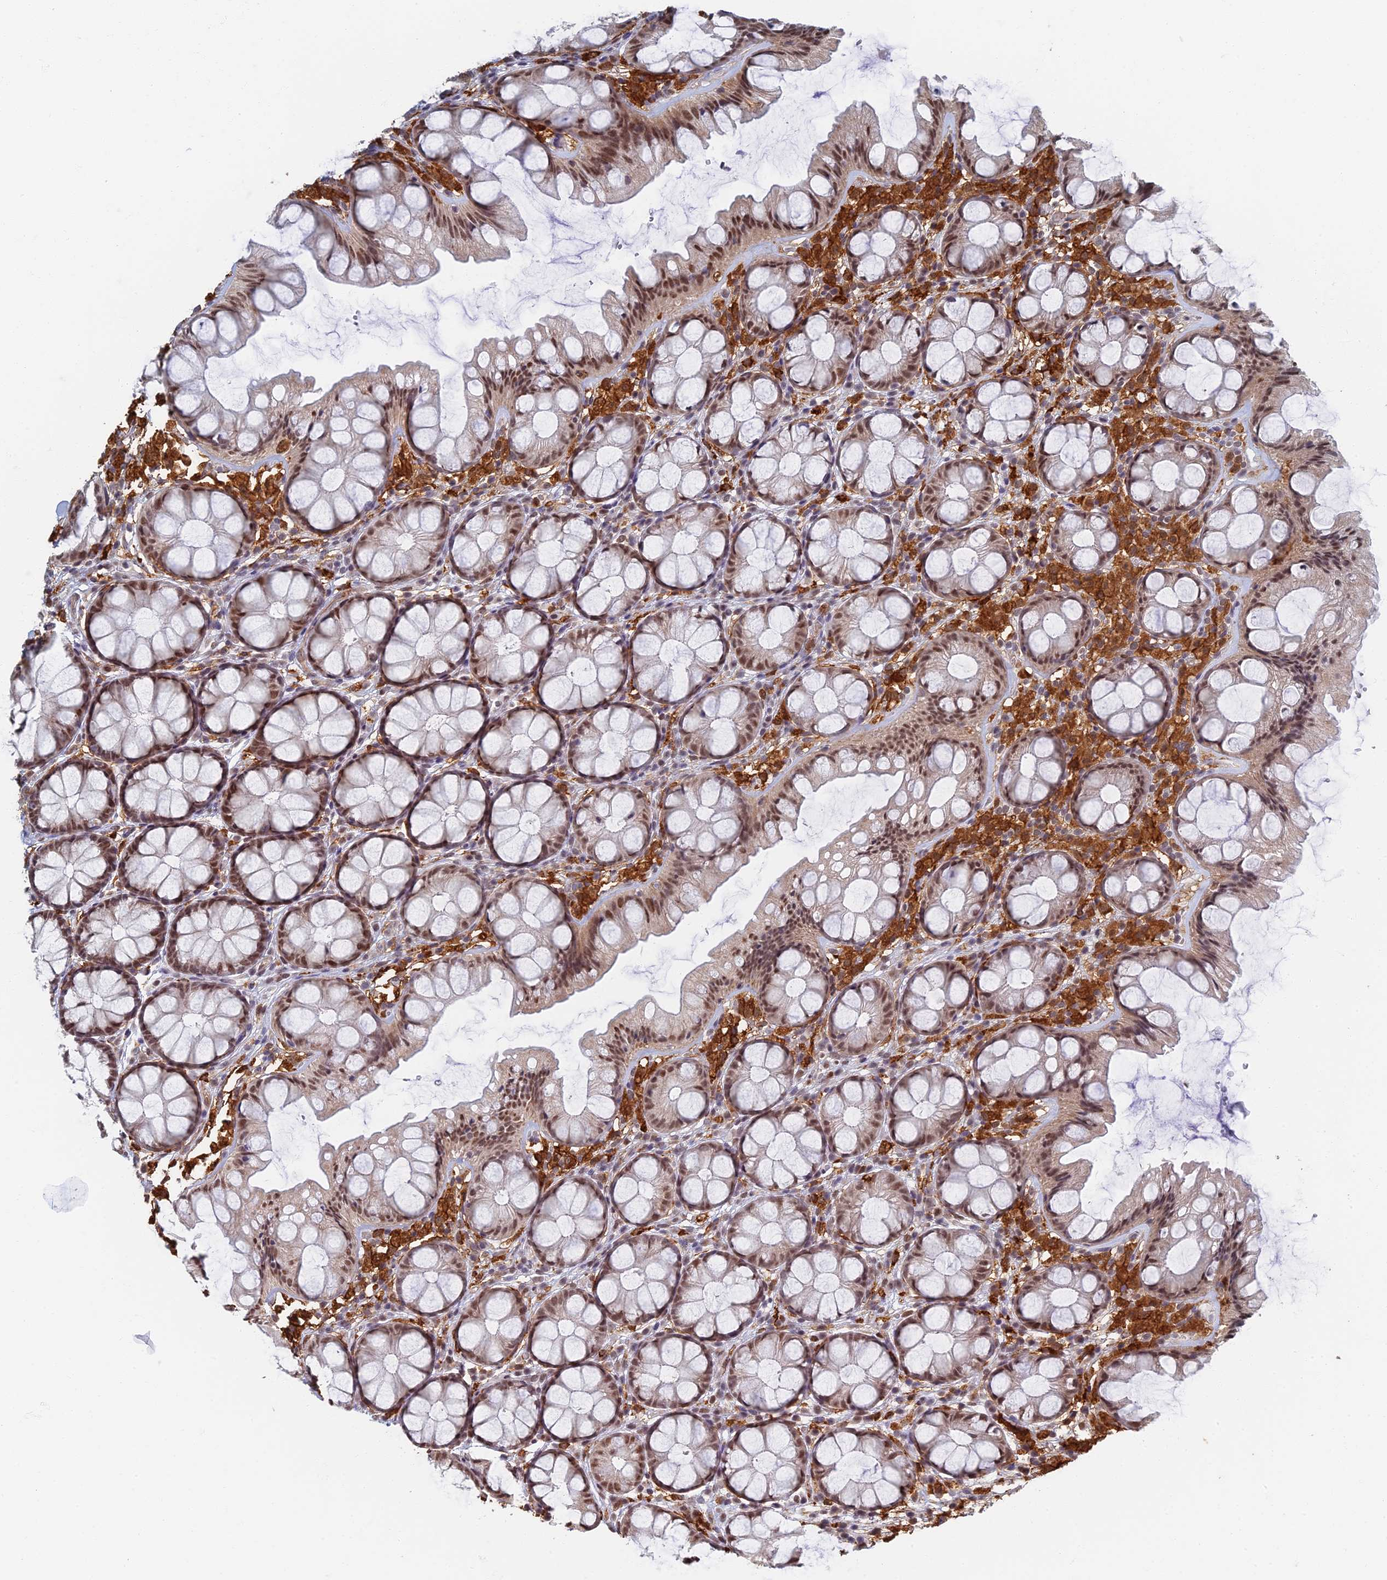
{"staining": {"intensity": "moderate", "quantity": ">75%", "location": "nuclear"}, "tissue": "colon", "cell_type": "Endothelial cells", "image_type": "normal", "snomed": [{"axis": "morphology", "description": "Normal tissue, NOS"}, {"axis": "topography", "description": "Colon"}], "caption": "Protein expression analysis of benign human colon reveals moderate nuclear positivity in approximately >75% of endothelial cells. Nuclei are stained in blue.", "gene": "GPATCH1", "patient": {"sex": "male", "age": 47}}